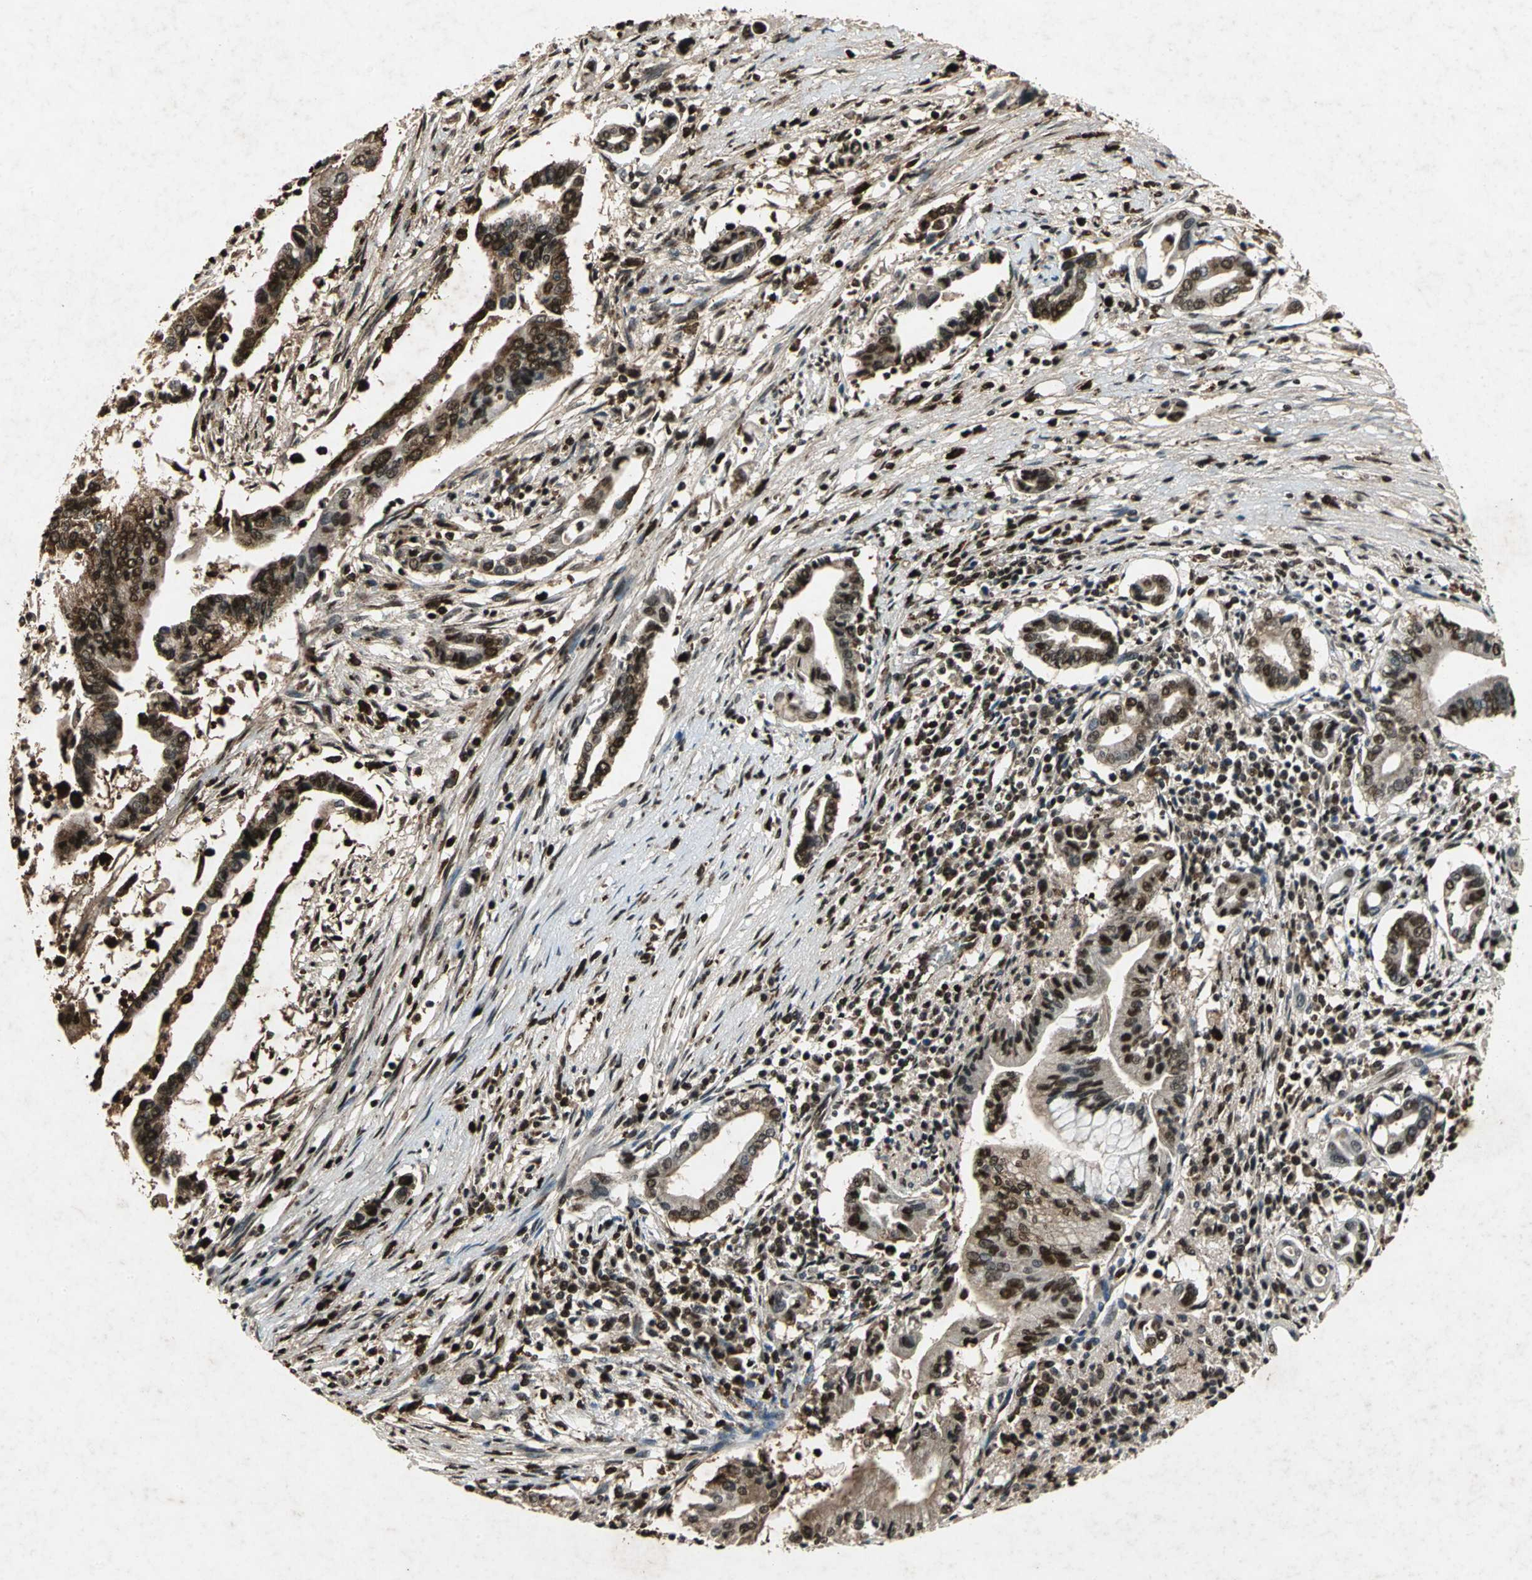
{"staining": {"intensity": "strong", "quantity": ">75%", "location": "nuclear"}, "tissue": "pancreatic cancer", "cell_type": "Tumor cells", "image_type": "cancer", "snomed": [{"axis": "morphology", "description": "Adenocarcinoma, NOS"}, {"axis": "topography", "description": "Pancreas"}], "caption": "Protein analysis of pancreatic cancer tissue shows strong nuclear staining in about >75% of tumor cells.", "gene": "ANP32A", "patient": {"sex": "female", "age": 57}}